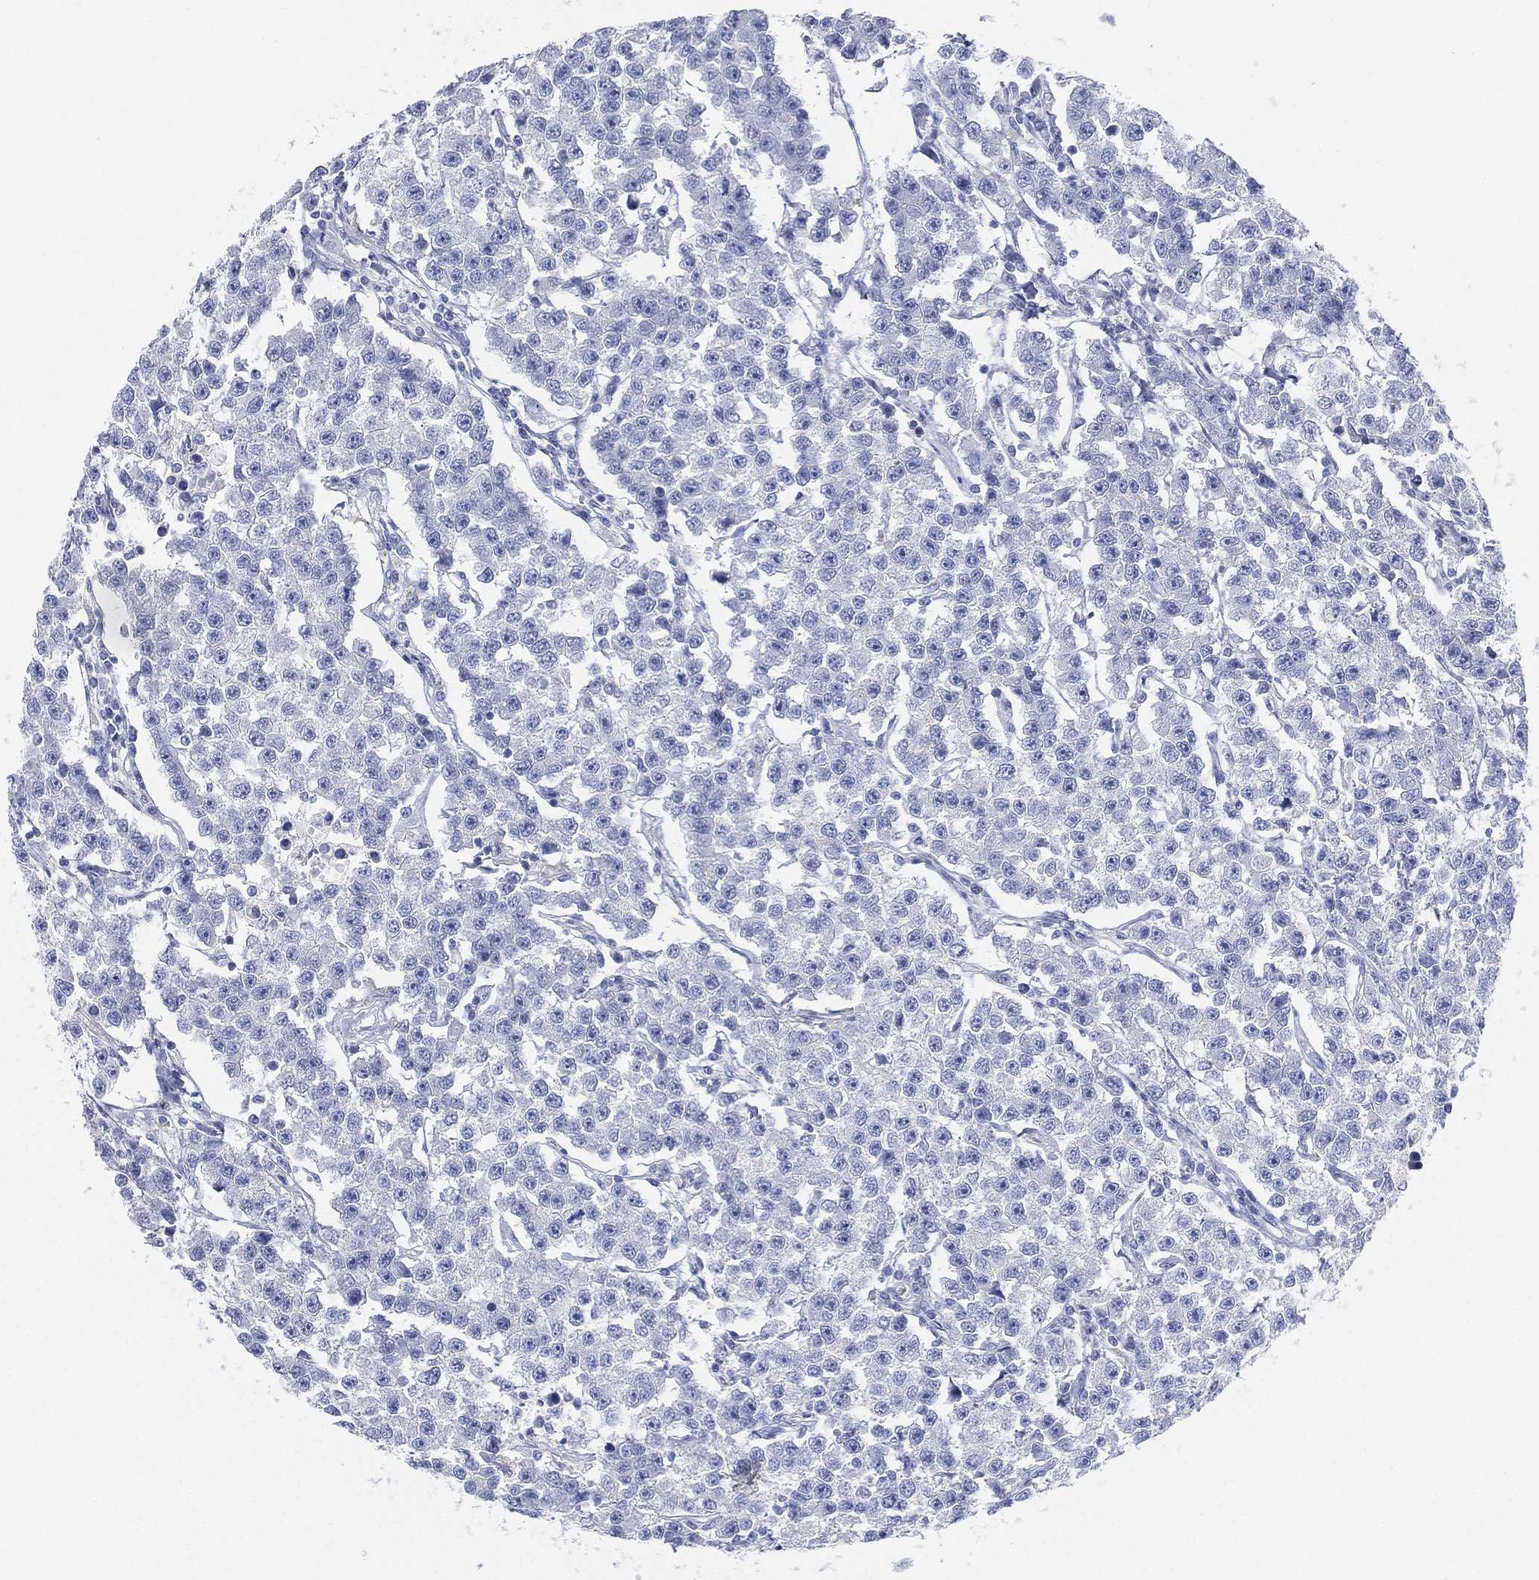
{"staining": {"intensity": "negative", "quantity": "none", "location": "none"}, "tissue": "testis cancer", "cell_type": "Tumor cells", "image_type": "cancer", "snomed": [{"axis": "morphology", "description": "Seminoma, NOS"}, {"axis": "topography", "description": "Testis"}], "caption": "IHC micrograph of testis cancer stained for a protein (brown), which displays no staining in tumor cells.", "gene": "GPR61", "patient": {"sex": "male", "age": 59}}